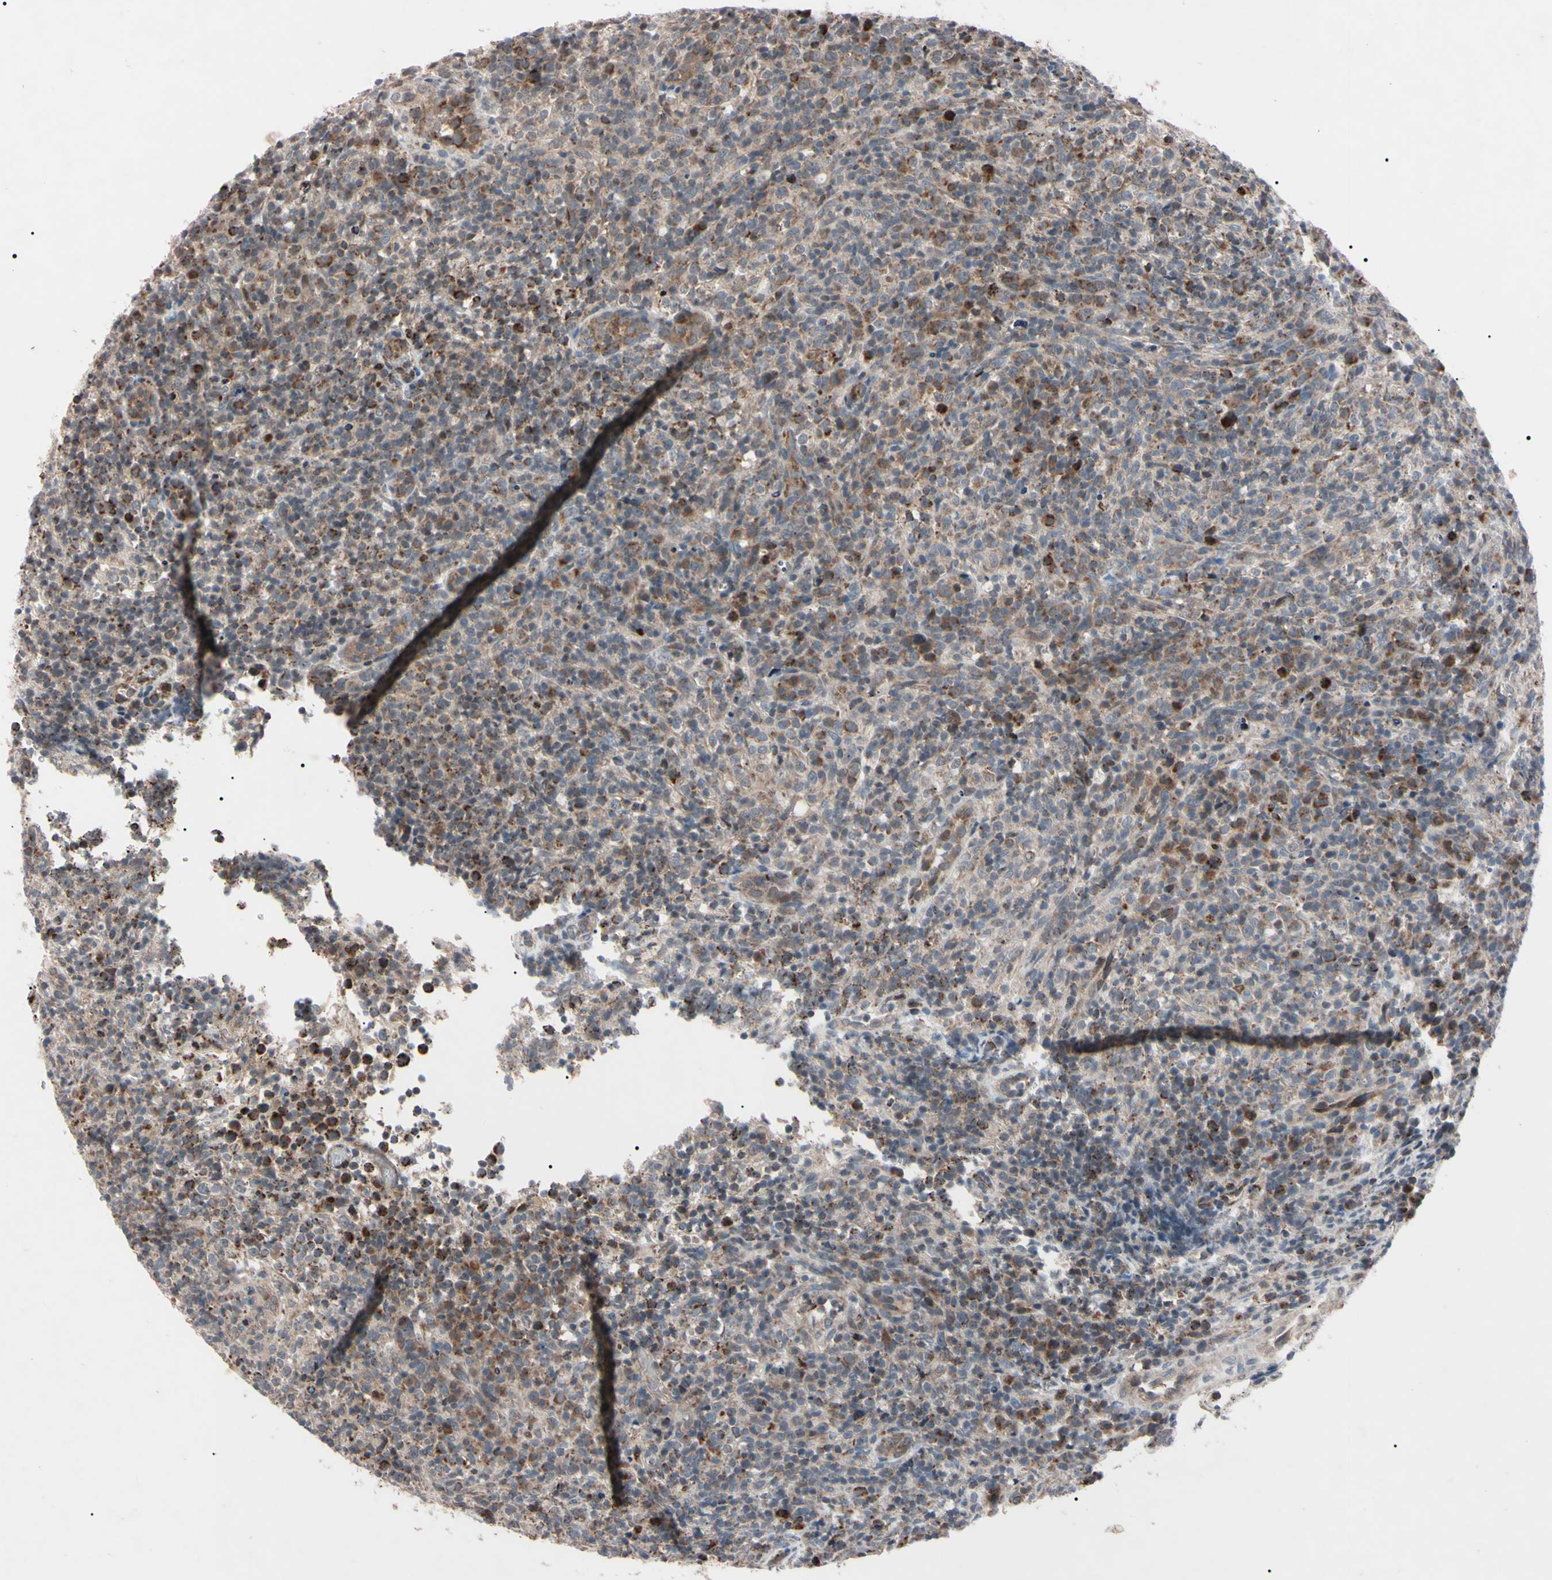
{"staining": {"intensity": "weak", "quantity": "25%-75%", "location": "none"}, "tissue": "lymphoma", "cell_type": "Tumor cells", "image_type": "cancer", "snomed": [{"axis": "morphology", "description": "Malignant lymphoma, non-Hodgkin's type, High grade"}, {"axis": "topography", "description": "Lymph node"}], "caption": "High-grade malignant lymphoma, non-Hodgkin's type stained with immunohistochemistry shows weak None staining in approximately 25%-75% of tumor cells.", "gene": "TNFRSF1A", "patient": {"sex": "female", "age": 76}}